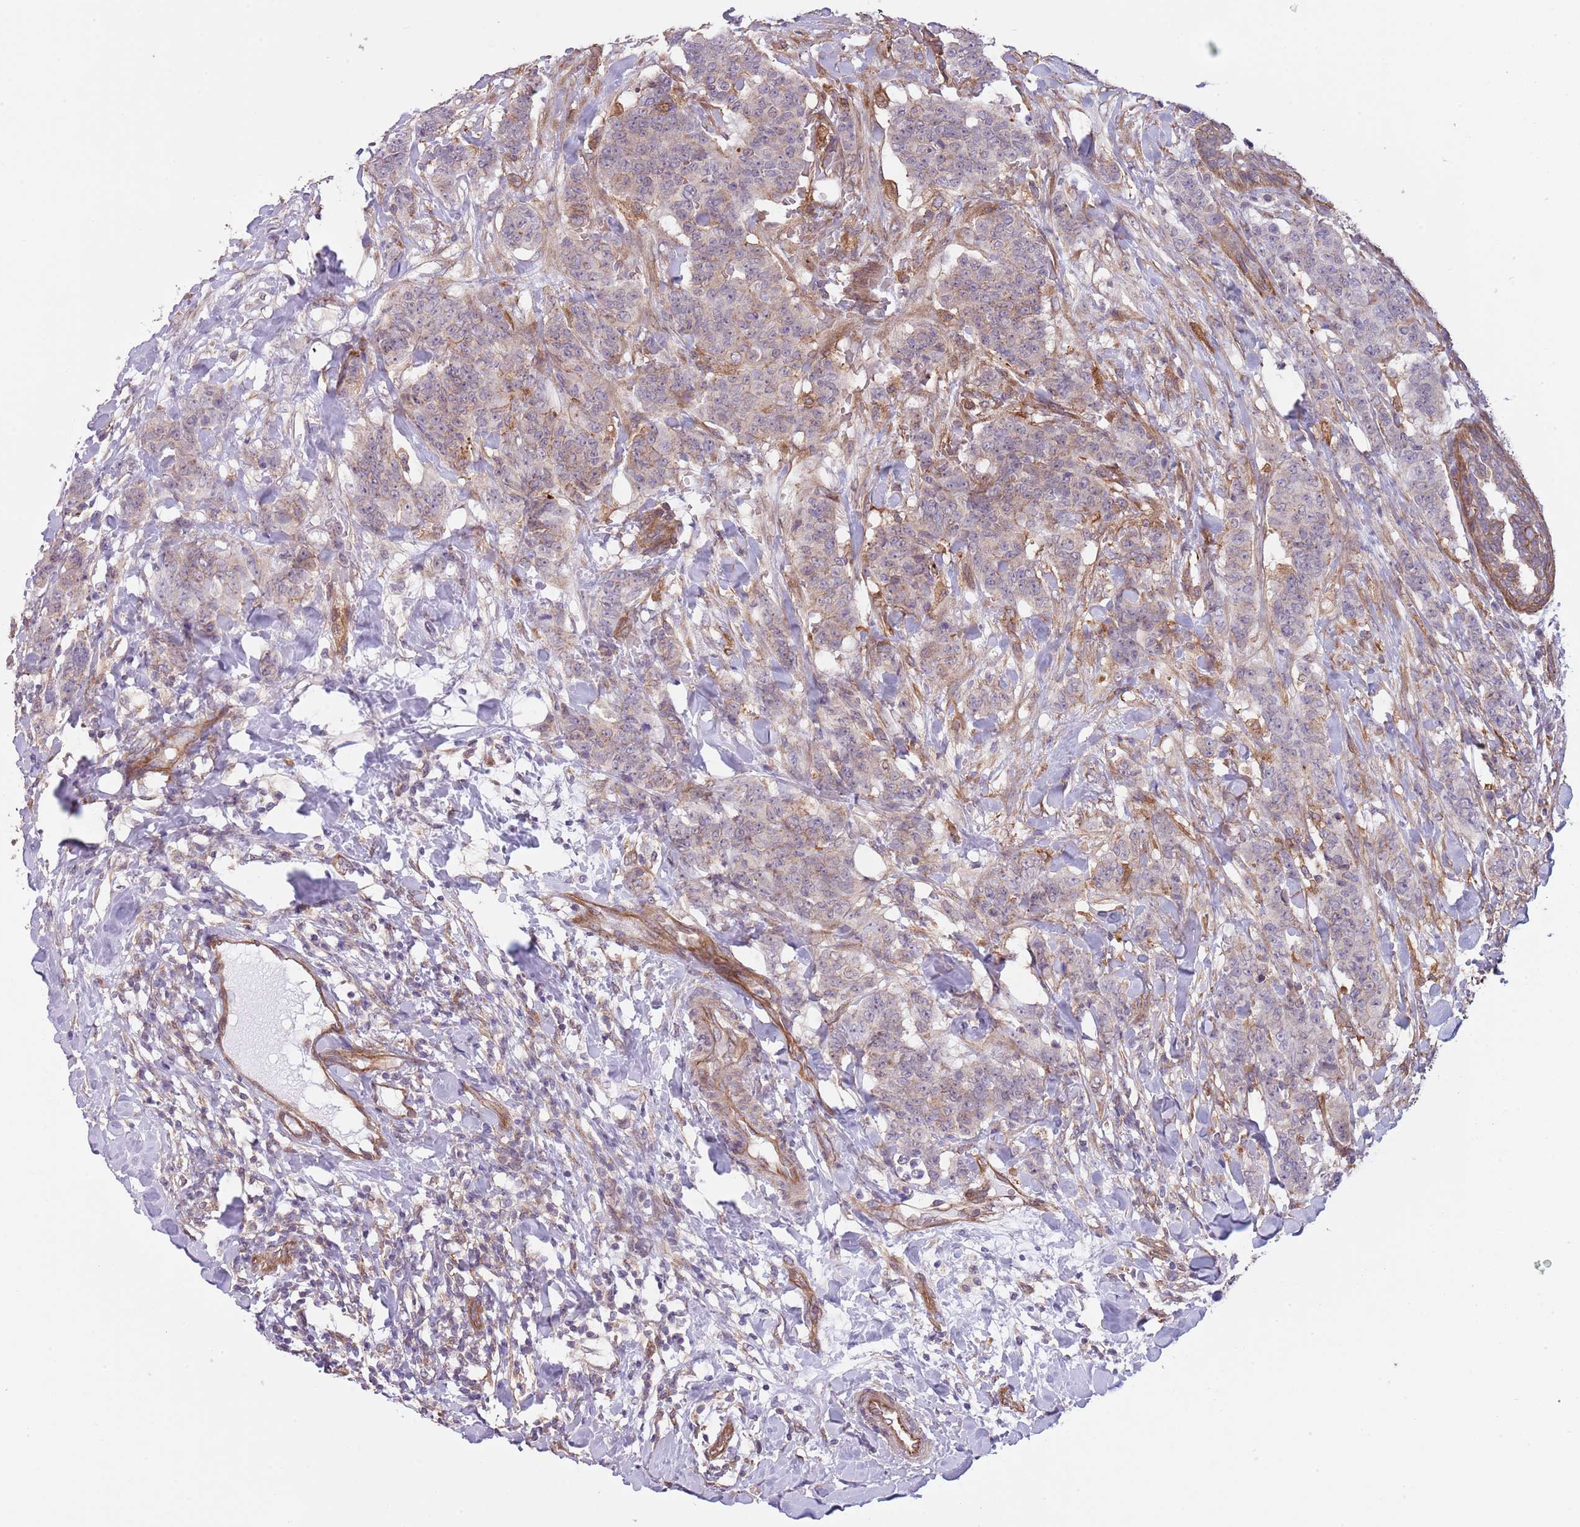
{"staining": {"intensity": "weak", "quantity": "<25%", "location": "cytoplasmic/membranous"}, "tissue": "breast cancer", "cell_type": "Tumor cells", "image_type": "cancer", "snomed": [{"axis": "morphology", "description": "Duct carcinoma"}, {"axis": "topography", "description": "Breast"}], "caption": "DAB immunohistochemical staining of breast cancer reveals no significant staining in tumor cells.", "gene": "CREBZF", "patient": {"sex": "female", "age": 40}}